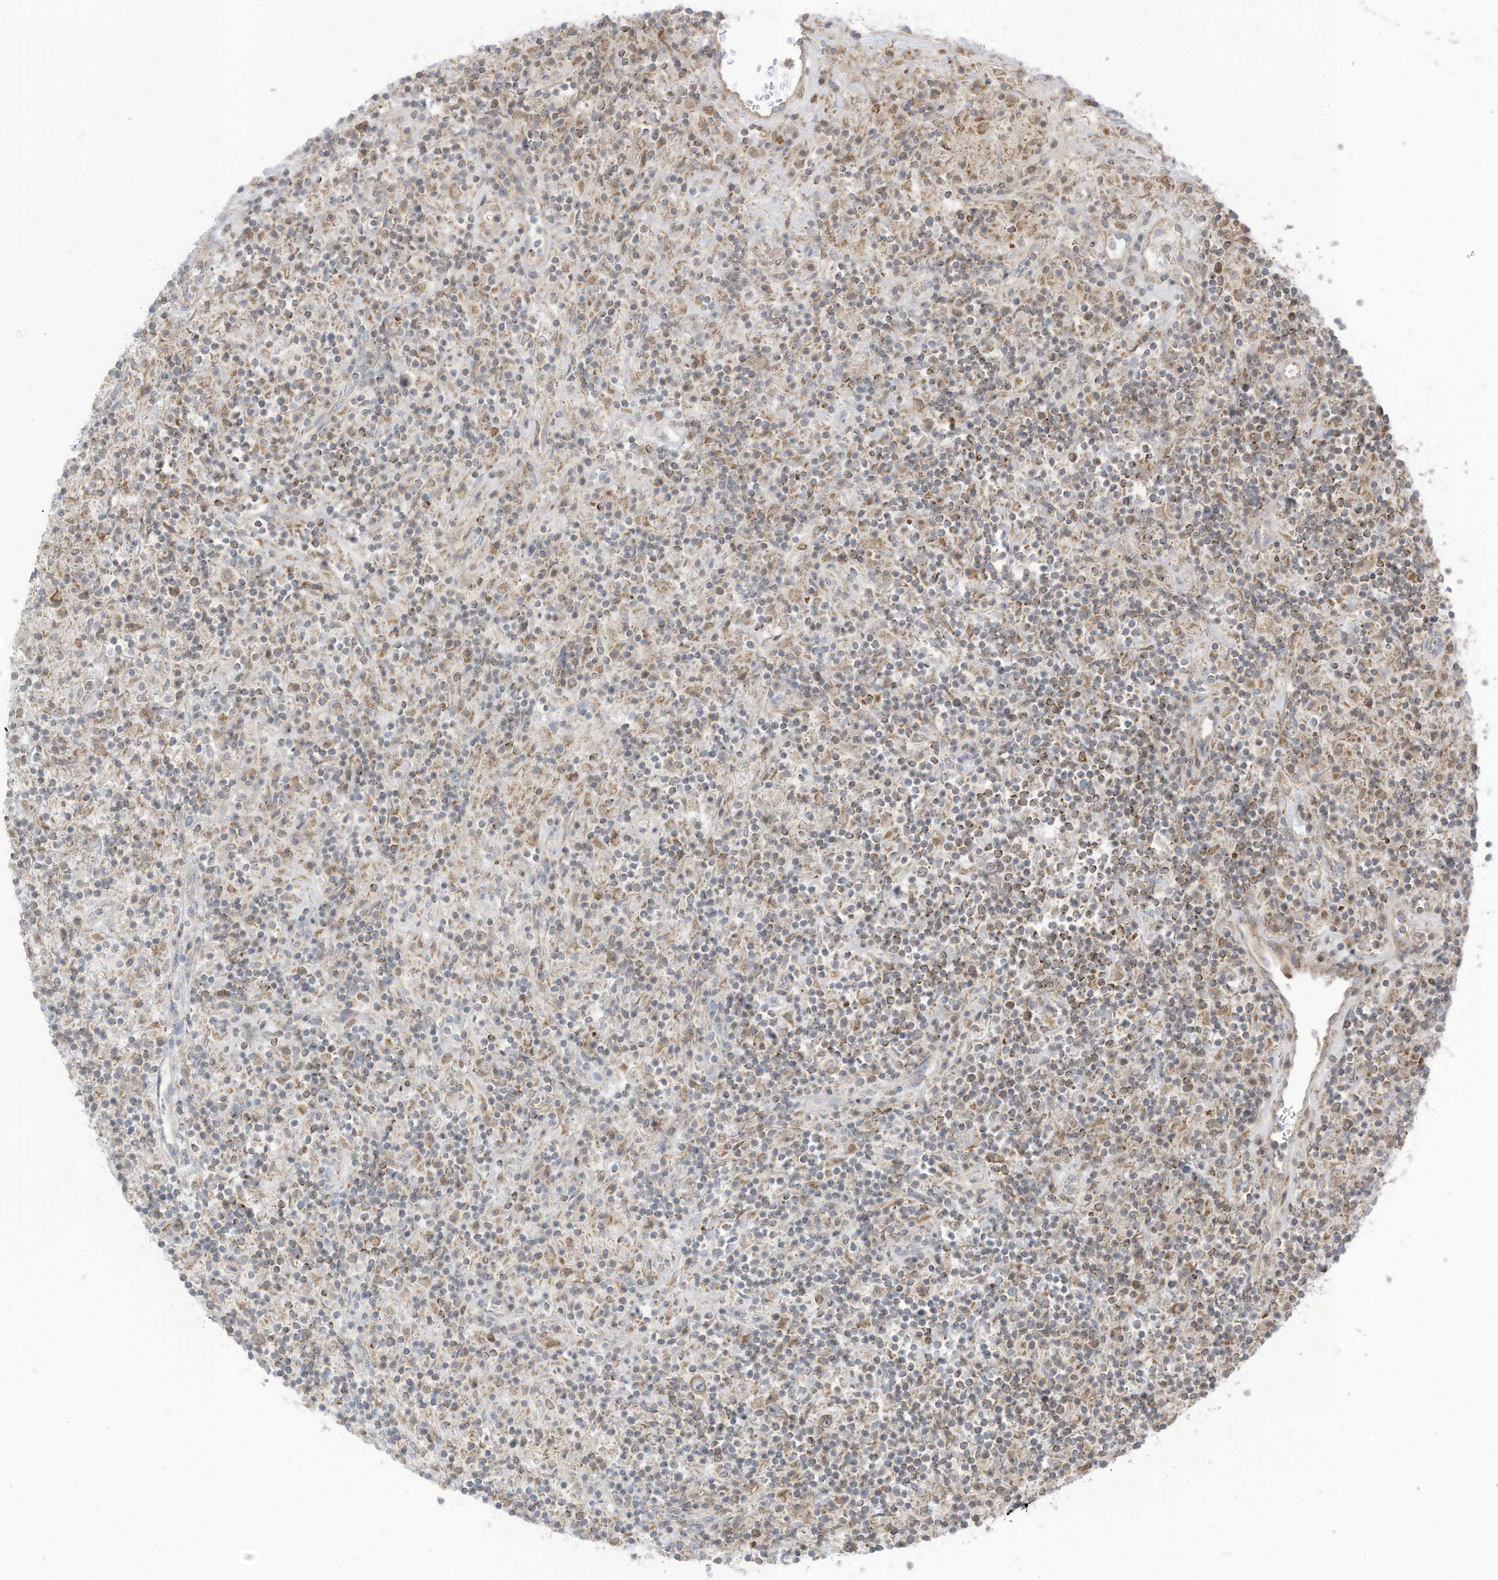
{"staining": {"intensity": "moderate", "quantity": ">75%", "location": "cytoplasmic/membranous"}, "tissue": "lymphoma", "cell_type": "Tumor cells", "image_type": "cancer", "snomed": [{"axis": "morphology", "description": "Hodgkin's disease, NOS"}, {"axis": "topography", "description": "Lymph node"}], "caption": "Protein expression analysis of lymphoma shows moderate cytoplasmic/membranous positivity in approximately >75% of tumor cells.", "gene": "CGAS", "patient": {"sex": "male", "age": 70}}